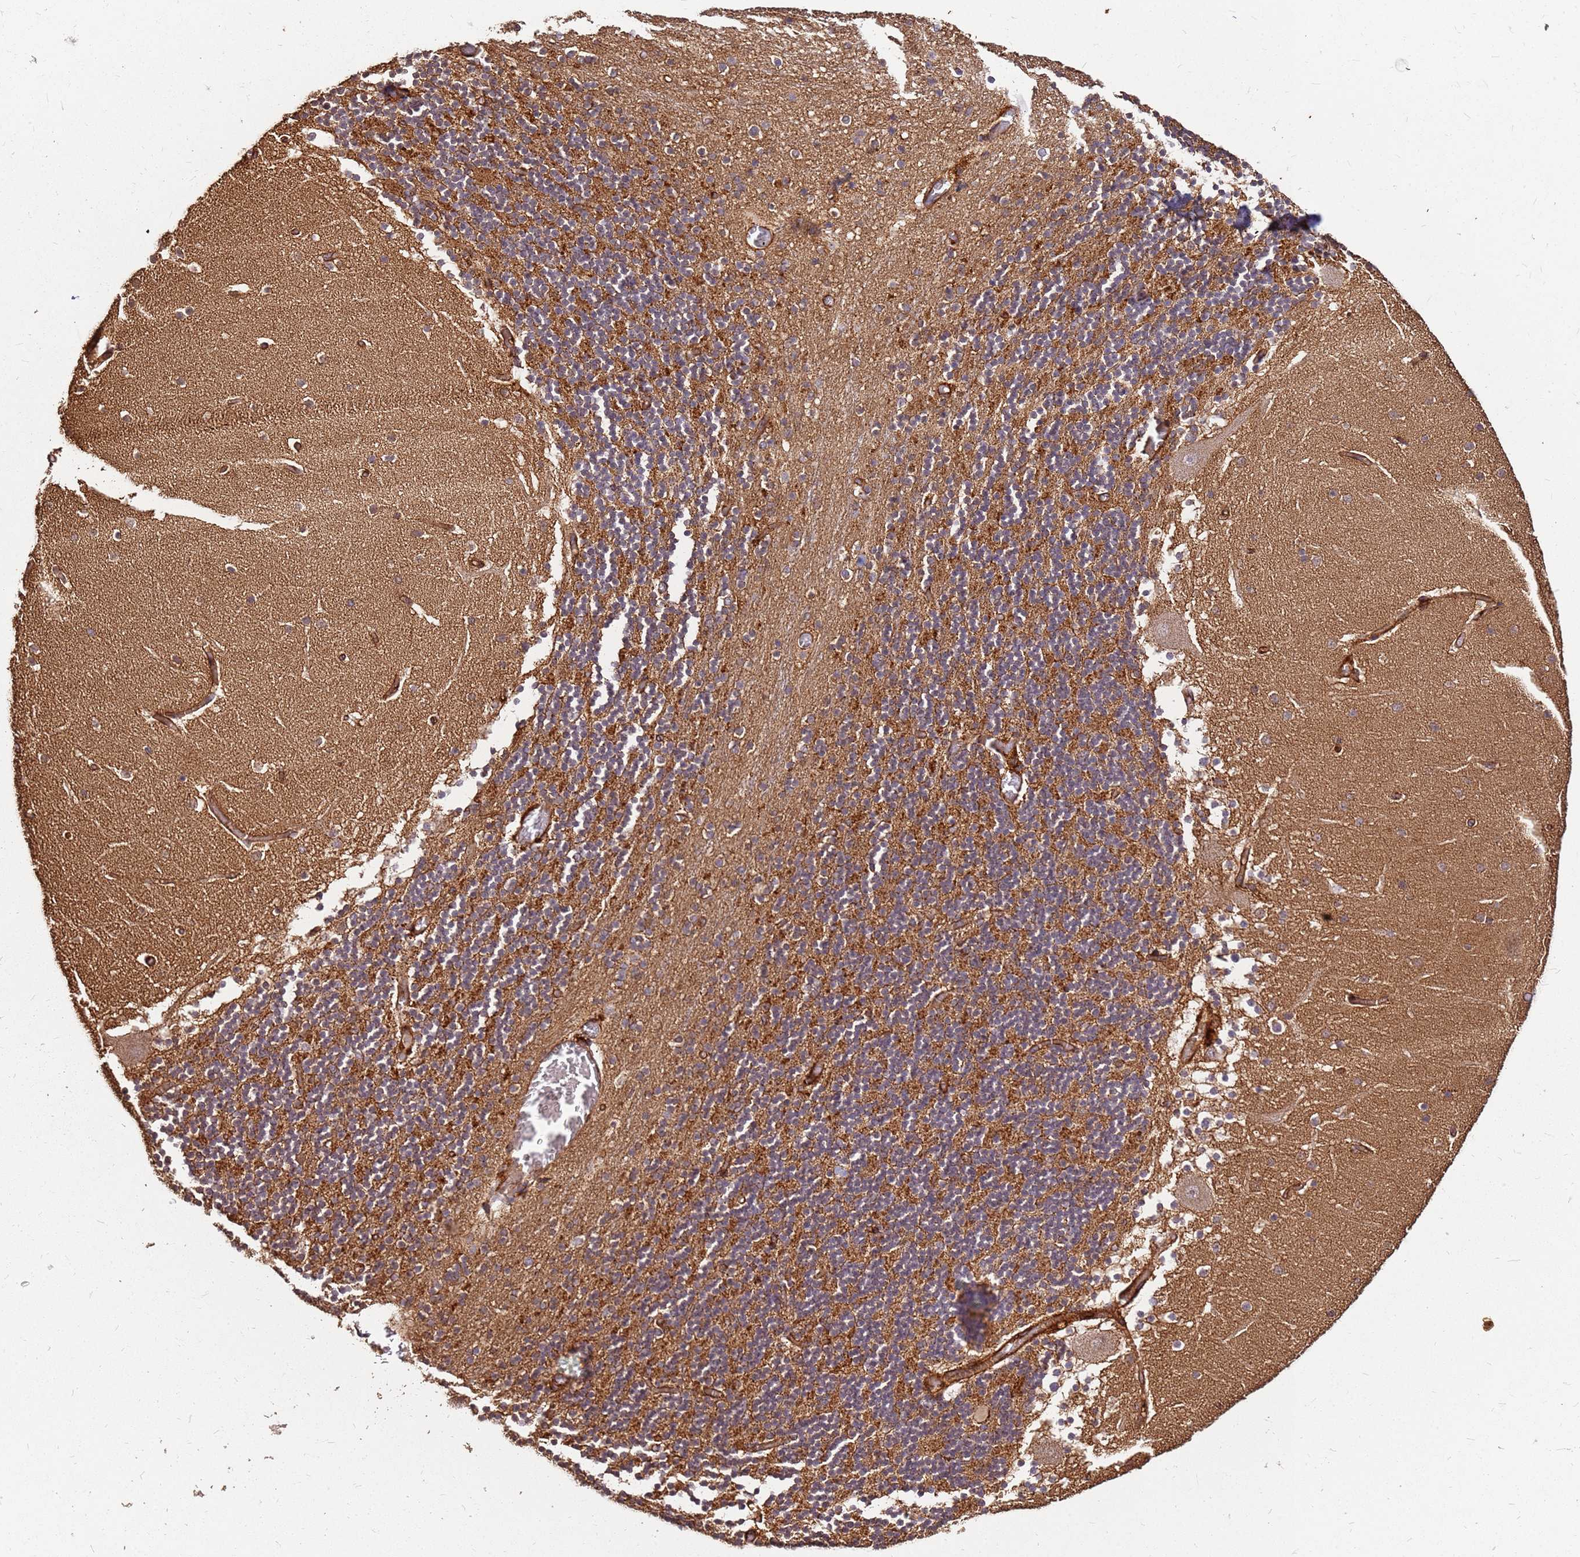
{"staining": {"intensity": "strong", "quantity": "25%-75%", "location": "cytoplasmic/membranous"}, "tissue": "cerebellum", "cell_type": "Cells in granular layer", "image_type": "normal", "snomed": [{"axis": "morphology", "description": "Normal tissue, NOS"}, {"axis": "topography", "description": "Cerebellum"}], "caption": "Benign cerebellum reveals strong cytoplasmic/membranous staining in about 25%-75% of cells in granular layer.", "gene": "DVL3", "patient": {"sex": "female", "age": 28}}